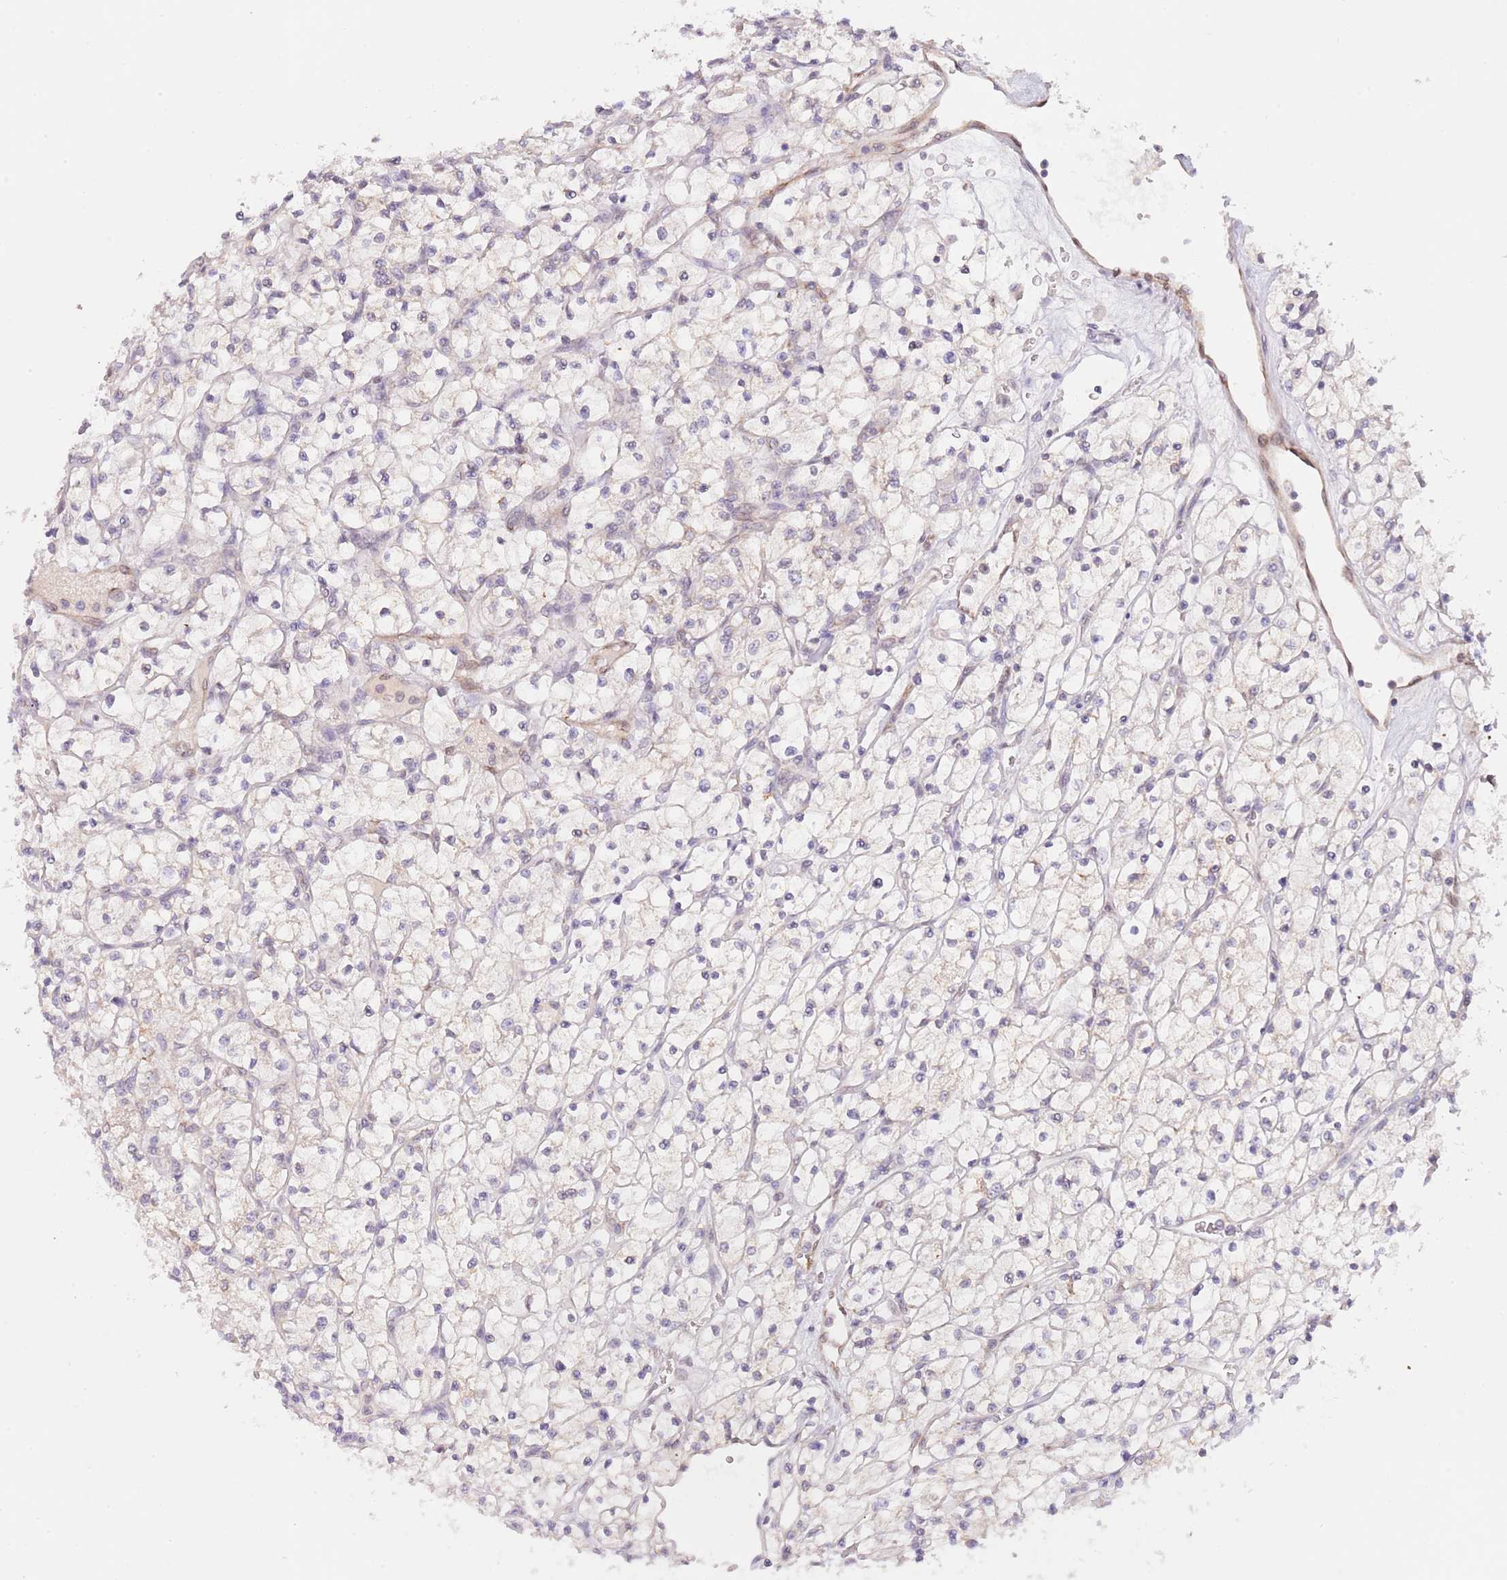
{"staining": {"intensity": "negative", "quantity": "none", "location": "none"}, "tissue": "renal cancer", "cell_type": "Tumor cells", "image_type": "cancer", "snomed": [{"axis": "morphology", "description": "Adenocarcinoma, NOS"}, {"axis": "topography", "description": "Kidney"}], "caption": "The histopathology image demonstrates no significant staining in tumor cells of renal cancer (adenocarcinoma).", "gene": "EBPL", "patient": {"sex": "female", "age": 64}}